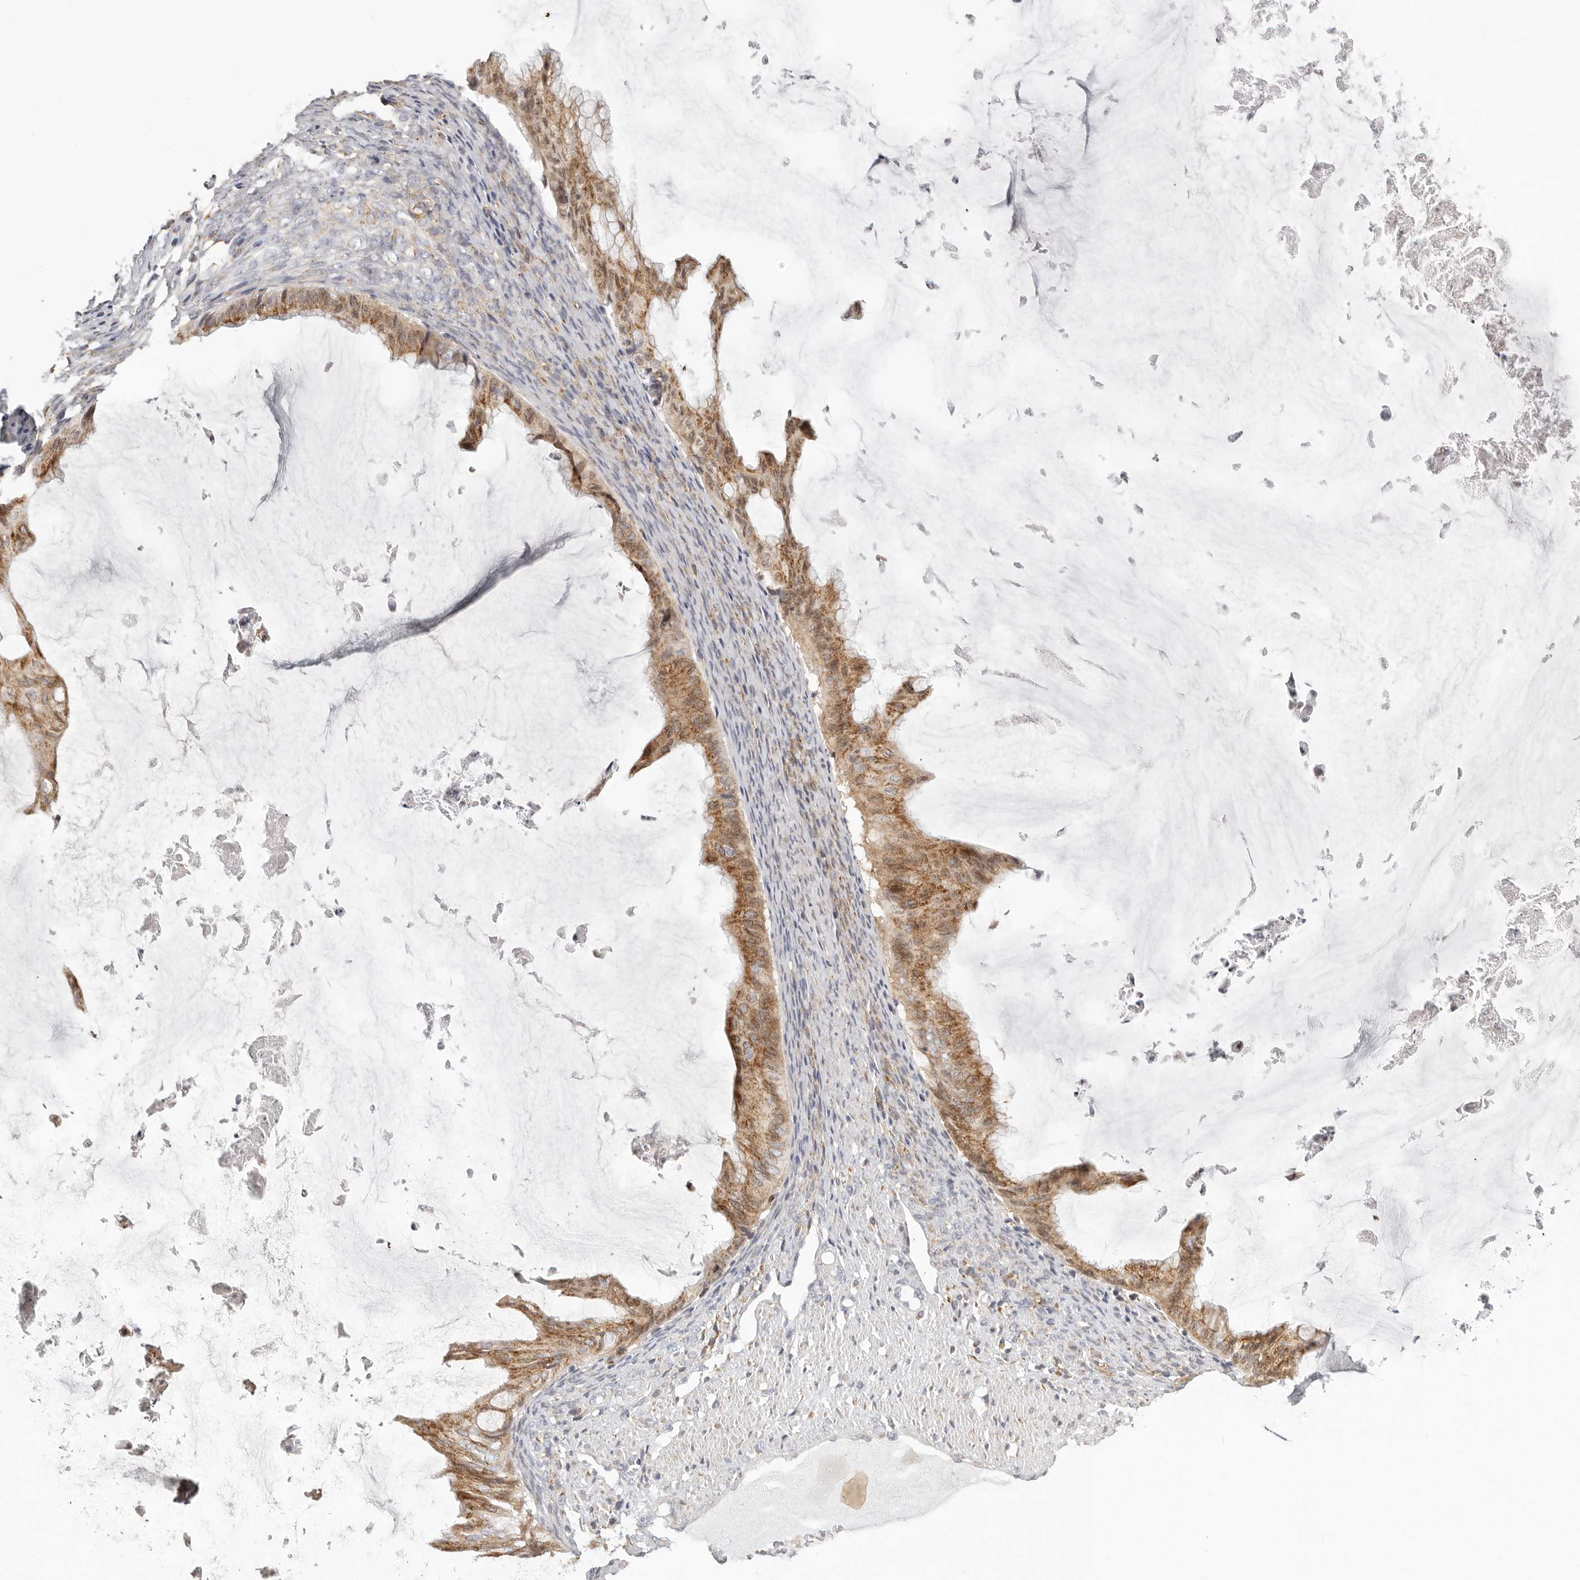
{"staining": {"intensity": "moderate", "quantity": ">75%", "location": "cytoplasmic/membranous"}, "tissue": "ovarian cancer", "cell_type": "Tumor cells", "image_type": "cancer", "snomed": [{"axis": "morphology", "description": "Cystadenocarcinoma, mucinous, NOS"}, {"axis": "topography", "description": "Ovary"}], "caption": "About >75% of tumor cells in human ovarian mucinous cystadenocarcinoma display moderate cytoplasmic/membranous protein staining as visualized by brown immunohistochemical staining.", "gene": "IL32", "patient": {"sex": "female", "age": 61}}